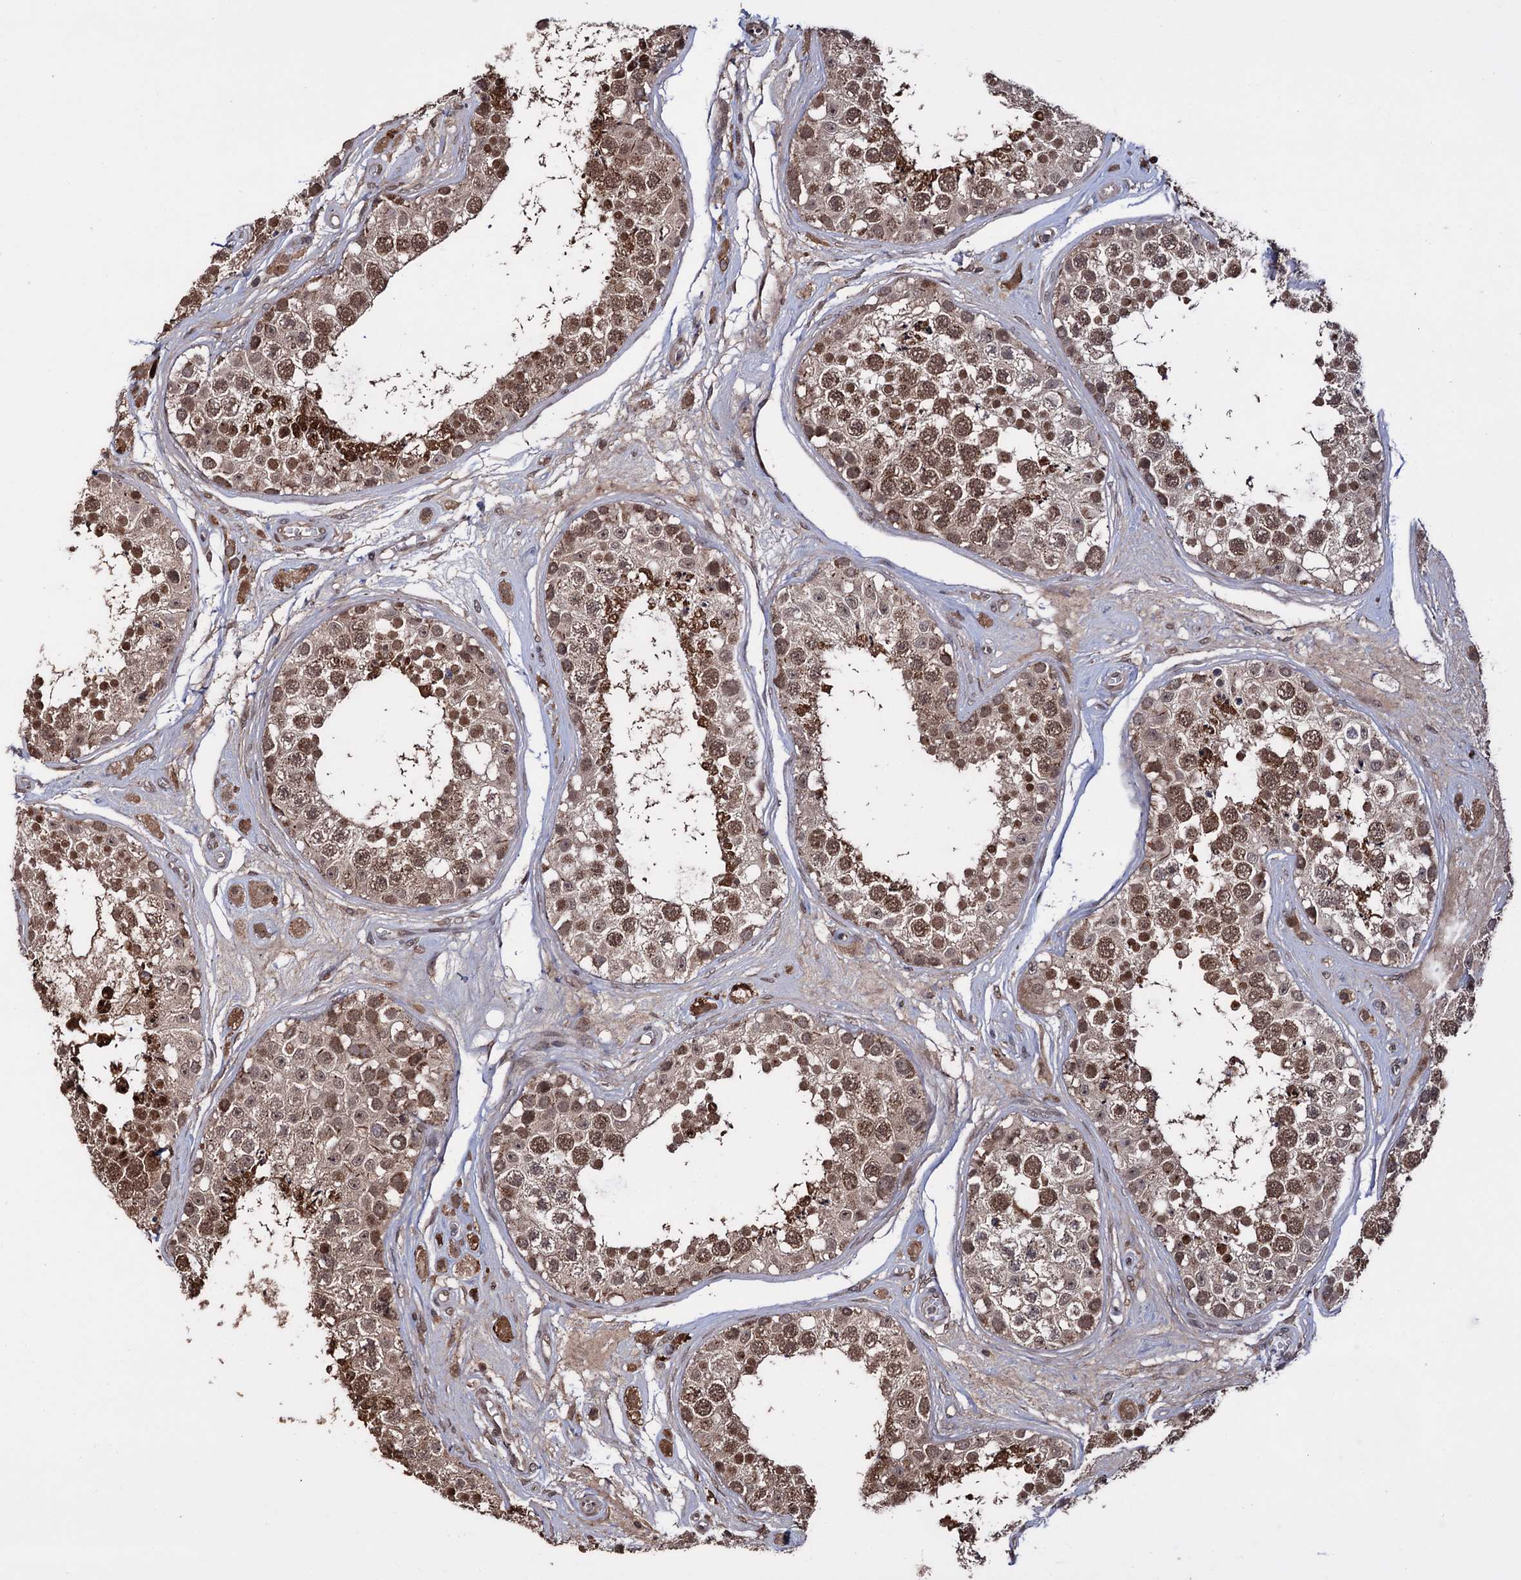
{"staining": {"intensity": "strong", "quantity": ">75%", "location": "cytoplasmic/membranous,nuclear"}, "tissue": "testis", "cell_type": "Cells in seminiferous ducts", "image_type": "normal", "snomed": [{"axis": "morphology", "description": "Normal tissue, NOS"}, {"axis": "topography", "description": "Testis"}], "caption": "Brown immunohistochemical staining in normal testis demonstrates strong cytoplasmic/membranous,nuclear positivity in about >75% of cells in seminiferous ducts.", "gene": "KLF5", "patient": {"sex": "male", "age": 25}}